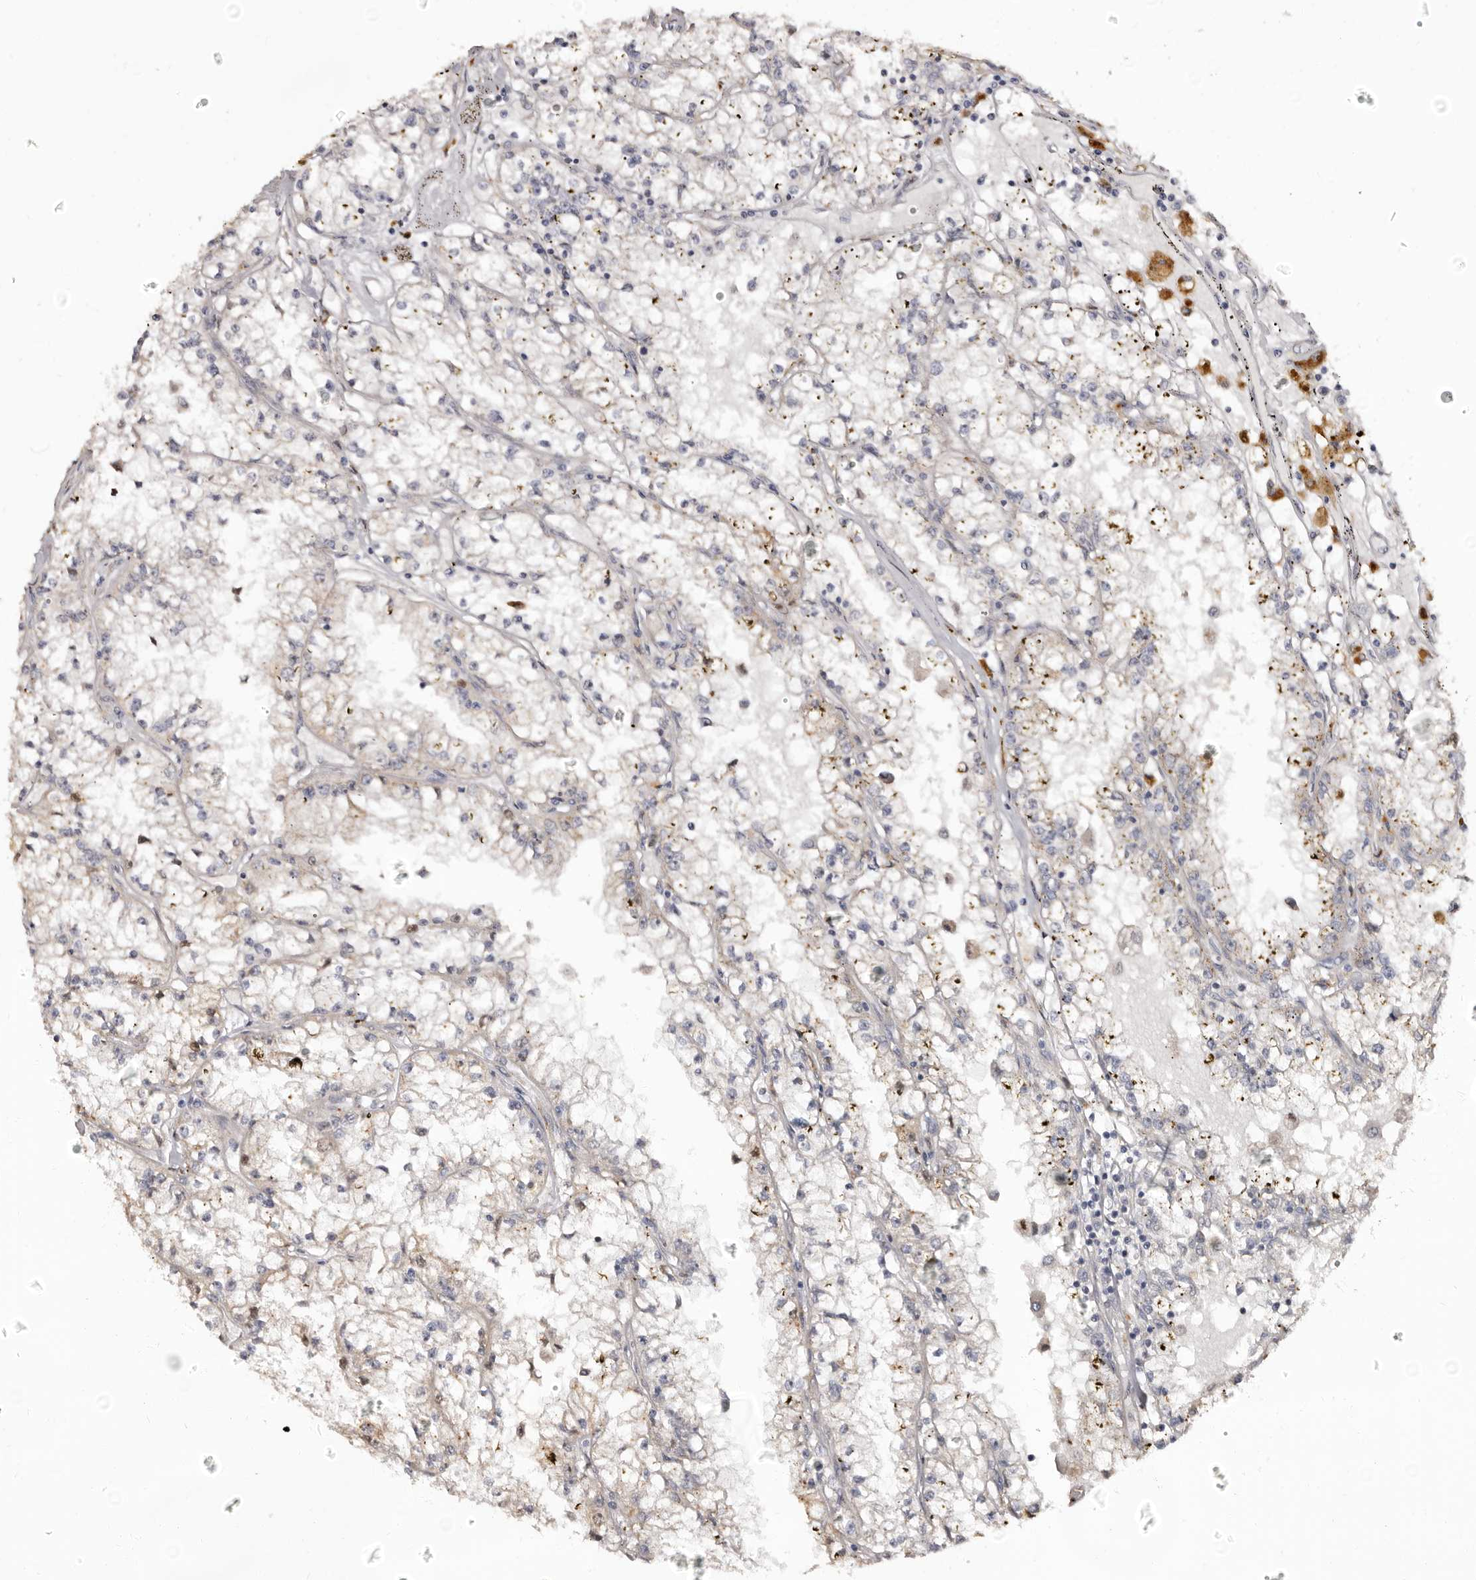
{"staining": {"intensity": "negative", "quantity": "none", "location": "none"}, "tissue": "renal cancer", "cell_type": "Tumor cells", "image_type": "cancer", "snomed": [{"axis": "morphology", "description": "Adenocarcinoma, NOS"}, {"axis": "topography", "description": "Kidney"}], "caption": "A micrograph of human renal cancer is negative for staining in tumor cells.", "gene": "PTAFR", "patient": {"sex": "male", "age": 56}}